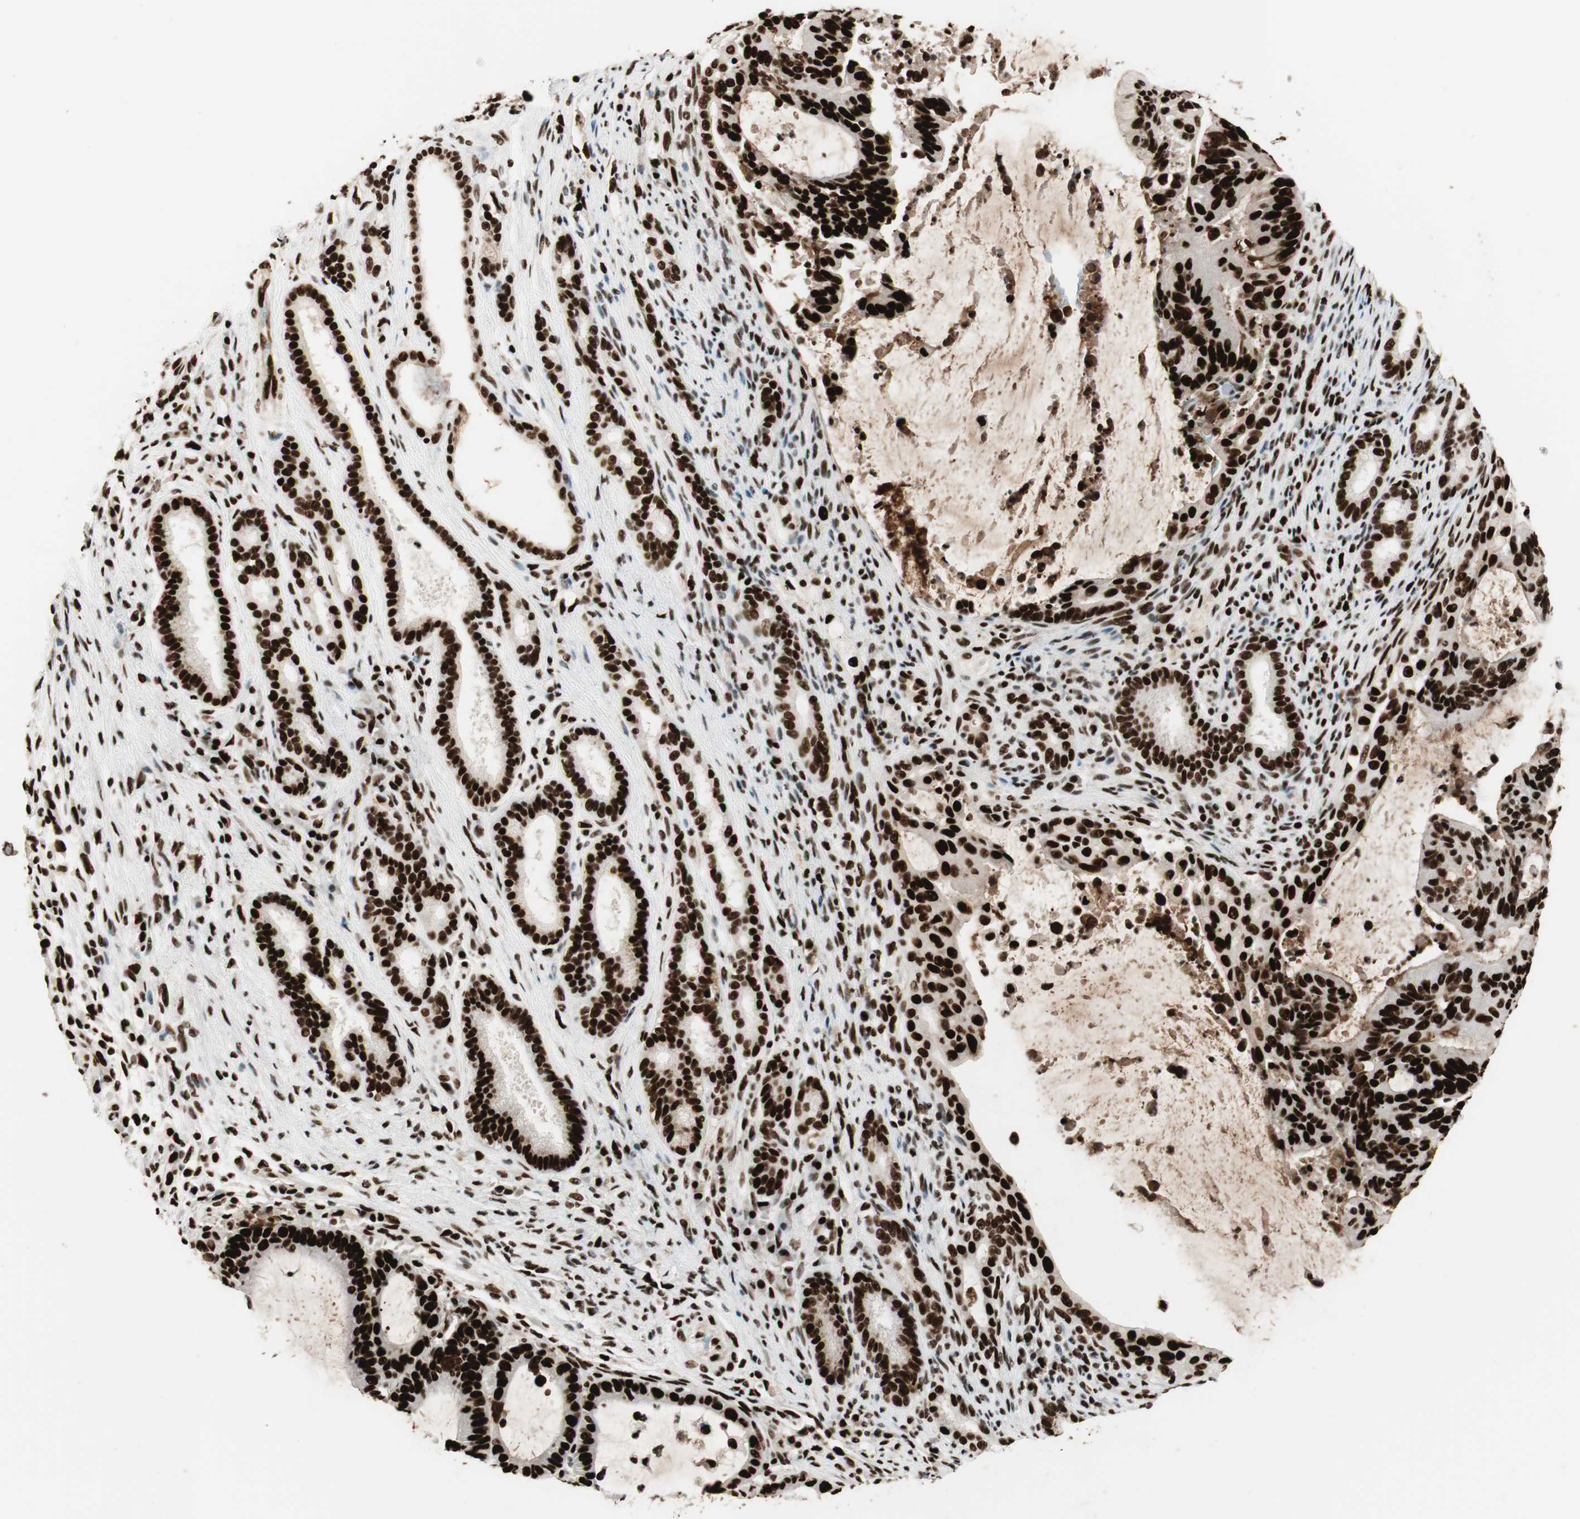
{"staining": {"intensity": "strong", "quantity": ">75%", "location": "nuclear"}, "tissue": "liver cancer", "cell_type": "Tumor cells", "image_type": "cancer", "snomed": [{"axis": "morphology", "description": "Cholangiocarcinoma"}, {"axis": "topography", "description": "Liver"}], "caption": "There is high levels of strong nuclear expression in tumor cells of liver cancer (cholangiocarcinoma), as demonstrated by immunohistochemical staining (brown color).", "gene": "PSME3", "patient": {"sex": "female", "age": 73}}